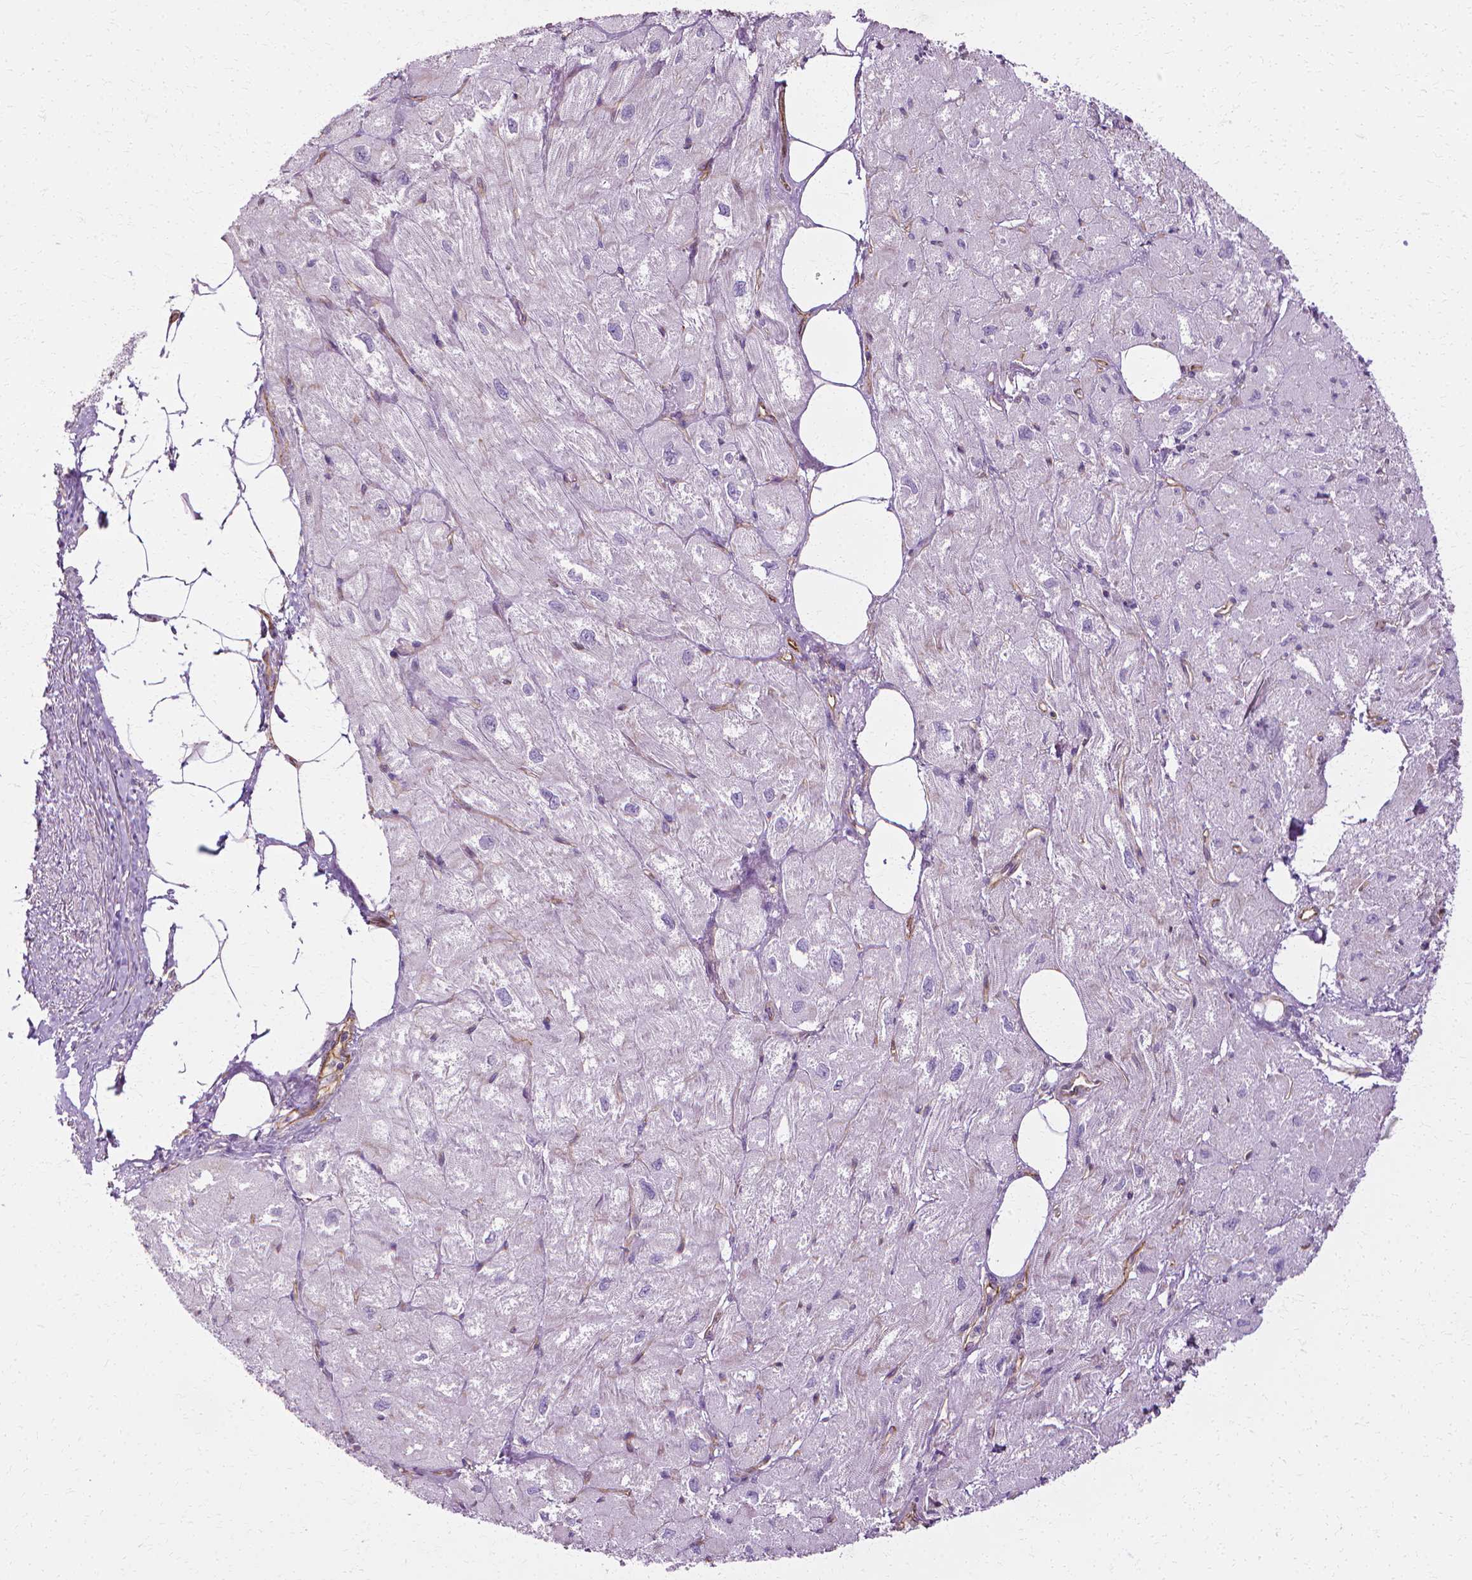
{"staining": {"intensity": "negative", "quantity": "none", "location": "none"}, "tissue": "heart muscle", "cell_type": "Cardiomyocytes", "image_type": "normal", "snomed": [{"axis": "morphology", "description": "Normal tissue, NOS"}, {"axis": "topography", "description": "Heart"}], "caption": "Unremarkable heart muscle was stained to show a protein in brown. There is no significant expression in cardiomyocytes.", "gene": "CFAP157", "patient": {"sex": "female", "age": 62}}